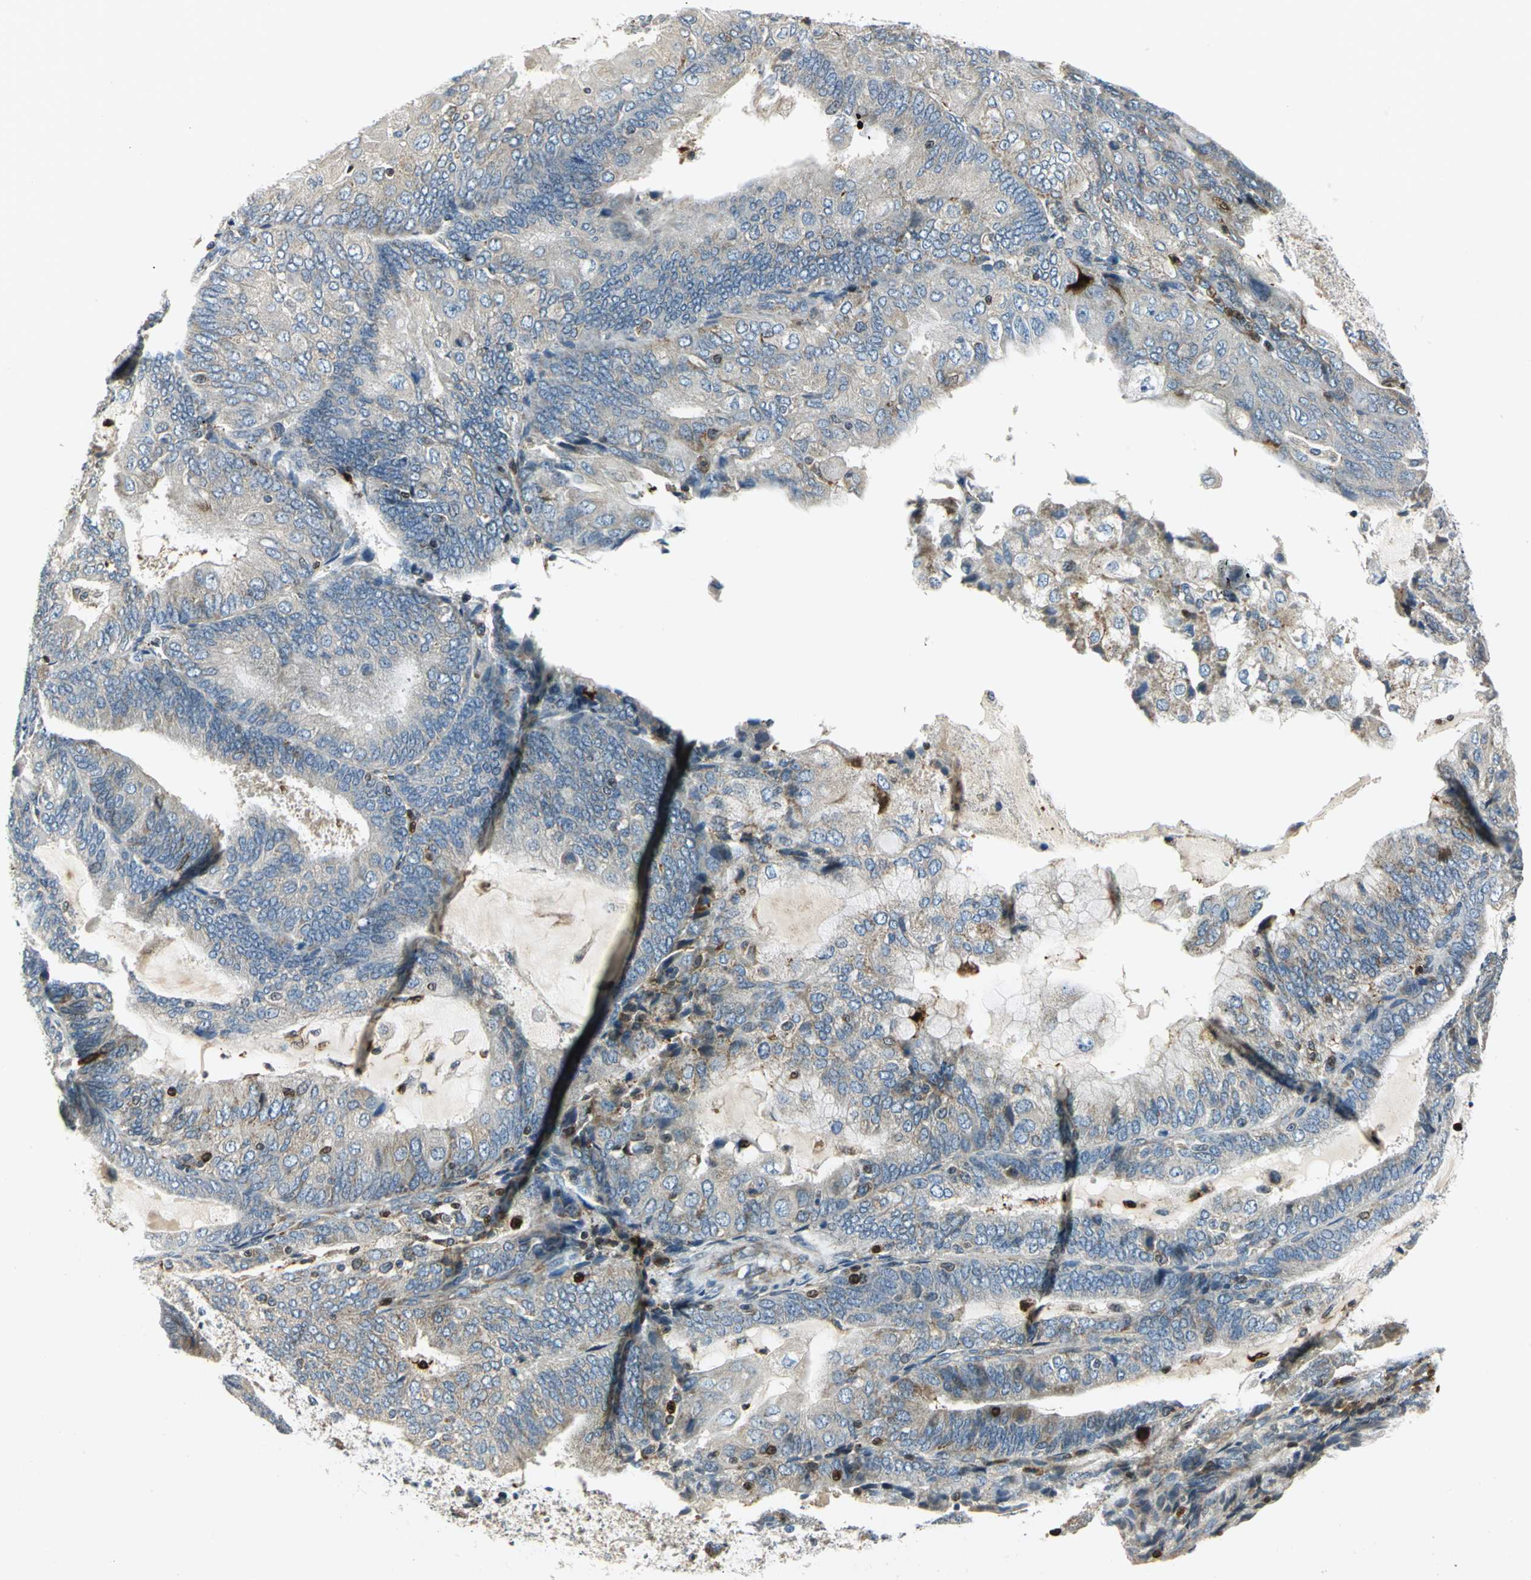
{"staining": {"intensity": "weak", "quantity": "25%-75%", "location": "cytoplasmic/membranous"}, "tissue": "endometrial cancer", "cell_type": "Tumor cells", "image_type": "cancer", "snomed": [{"axis": "morphology", "description": "Adenocarcinoma, NOS"}, {"axis": "topography", "description": "Endometrium"}], "caption": "An IHC photomicrograph of tumor tissue is shown. Protein staining in brown shows weak cytoplasmic/membranous positivity in endometrial cancer within tumor cells.", "gene": "USP40", "patient": {"sex": "female", "age": 81}}